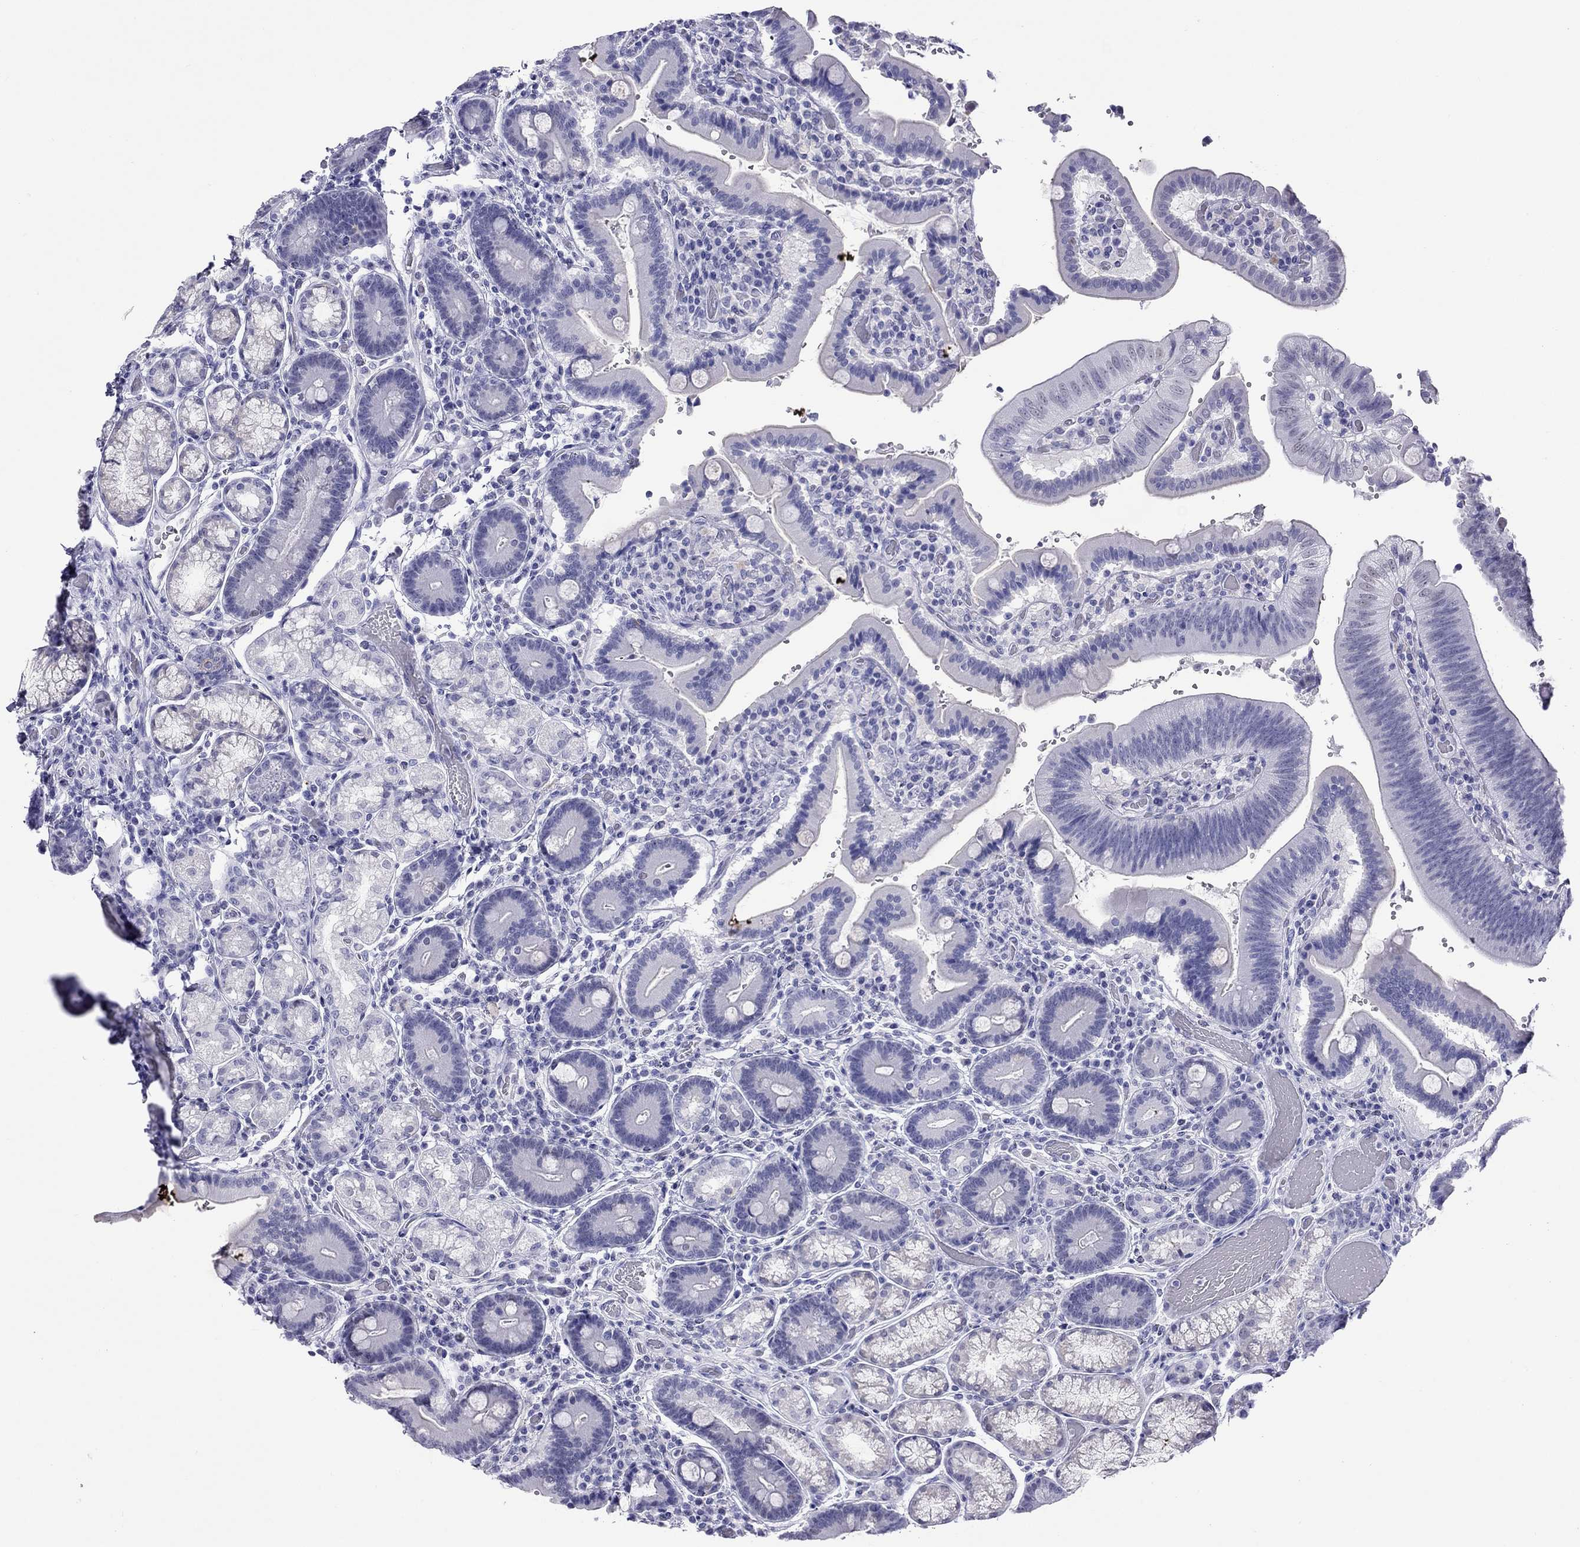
{"staining": {"intensity": "negative", "quantity": "none", "location": "none"}, "tissue": "duodenum", "cell_type": "Glandular cells", "image_type": "normal", "snomed": [{"axis": "morphology", "description": "Normal tissue, NOS"}, {"axis": "topography", "description": "Duodenum"}], "caption": "Normal duodenum was stained to show a protein in brown. There is no significant positivity in glandular cells. Nuclei are stained in blue.", "gene": "SLC30A8", "patient": {"sex": "female", "age": 62}}